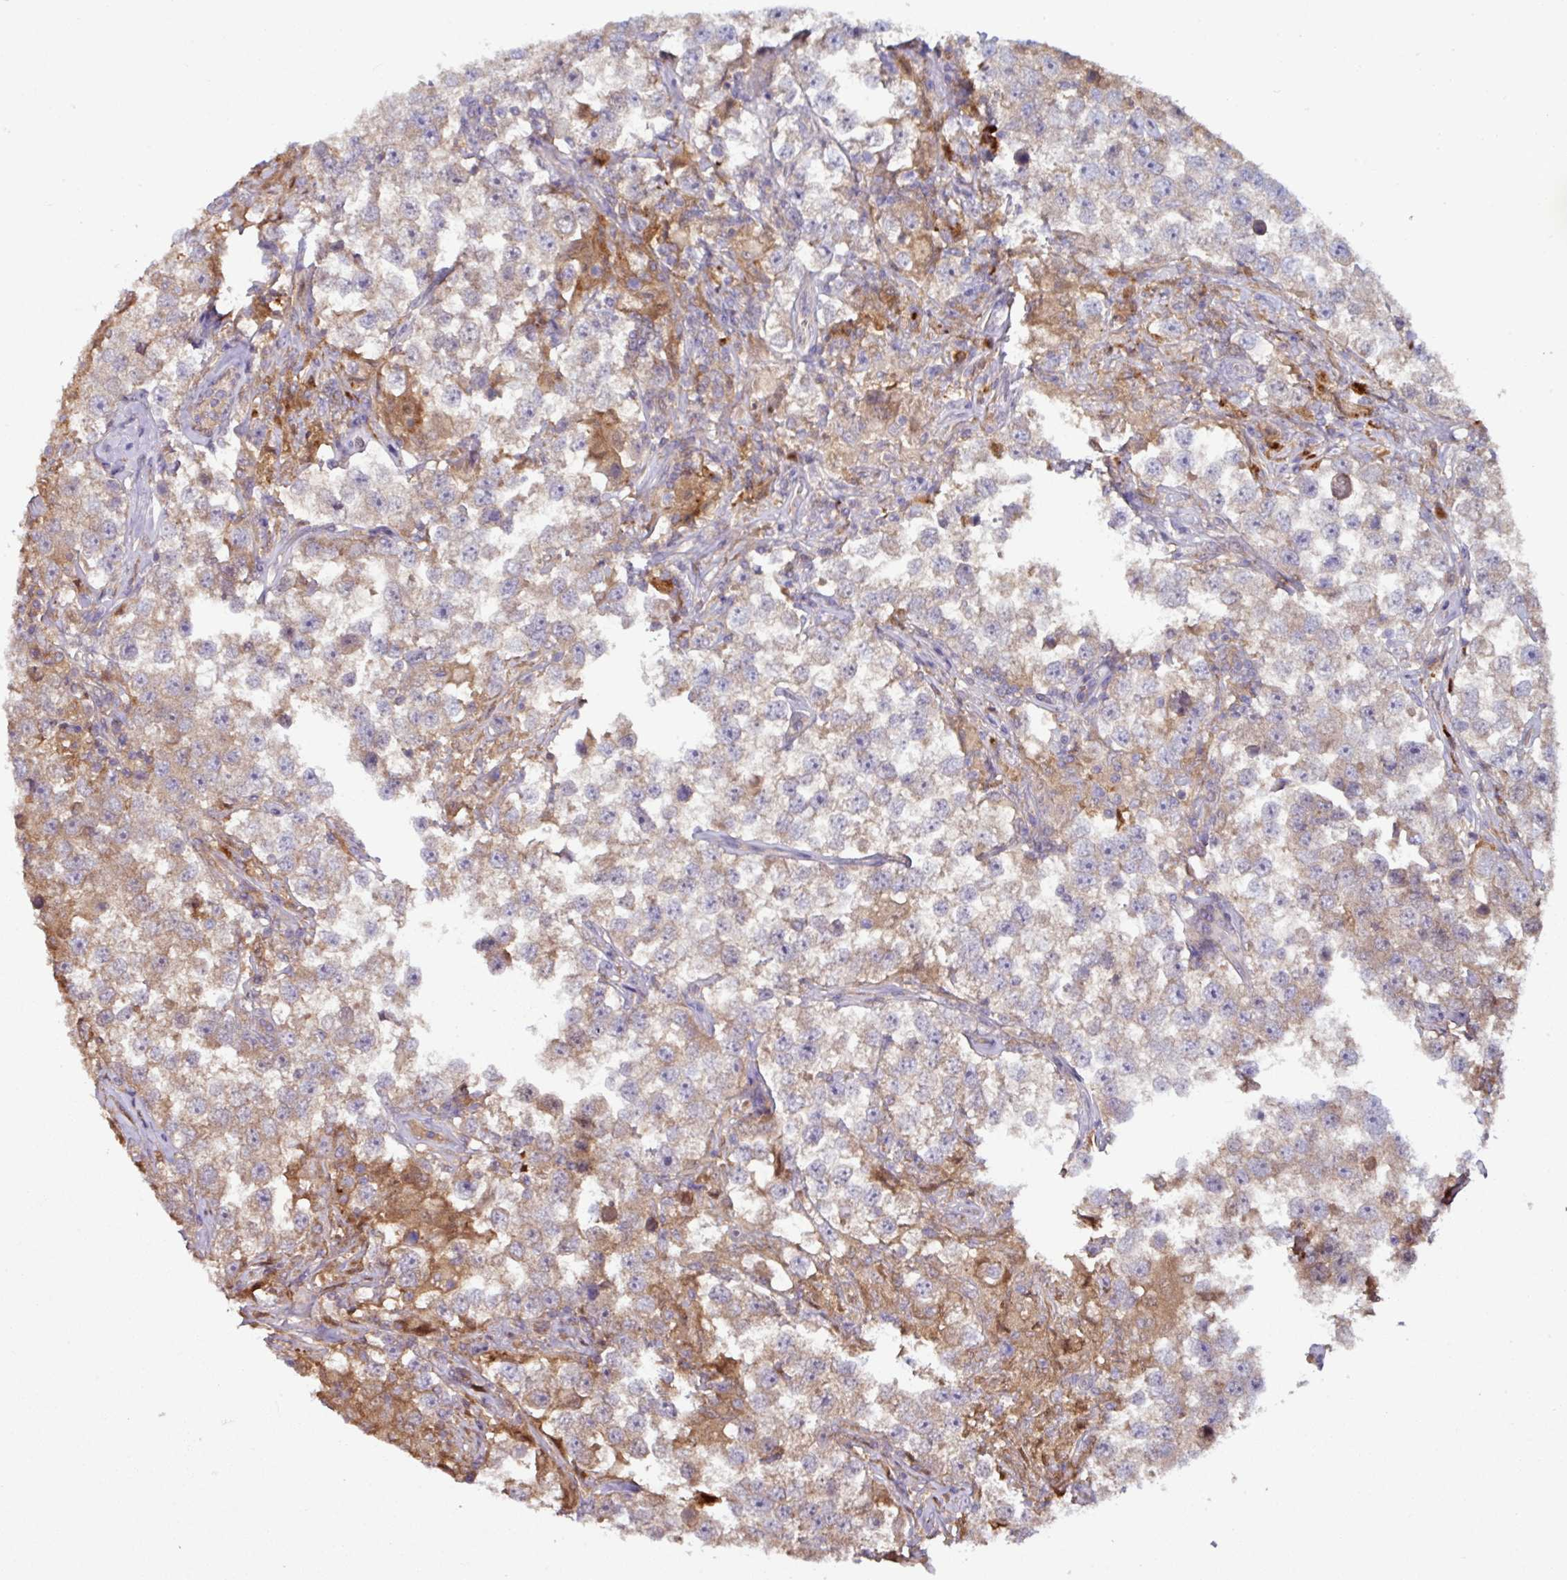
{"staining": {"intensity": "weak", "quantity": "25%-75%", "location": "cytoplasmic/membranous"}, "tissue": "testis cancer", "cell_type": "Tumor cells", "image_type": "cancer", "snomed": [{"axis": "morphology", "description": "Seminoma, NOS"}, {"axis": "topography", "description": "Testis"}], "caption": "Testis seminoma stained for a protein (brown) exhibits weak cytoplasmic/membranous positive staining in approximately 25%-75% of tumor cells.", "gene": "GNPDA1", "patient": {"sex": "male", "age": 46}}